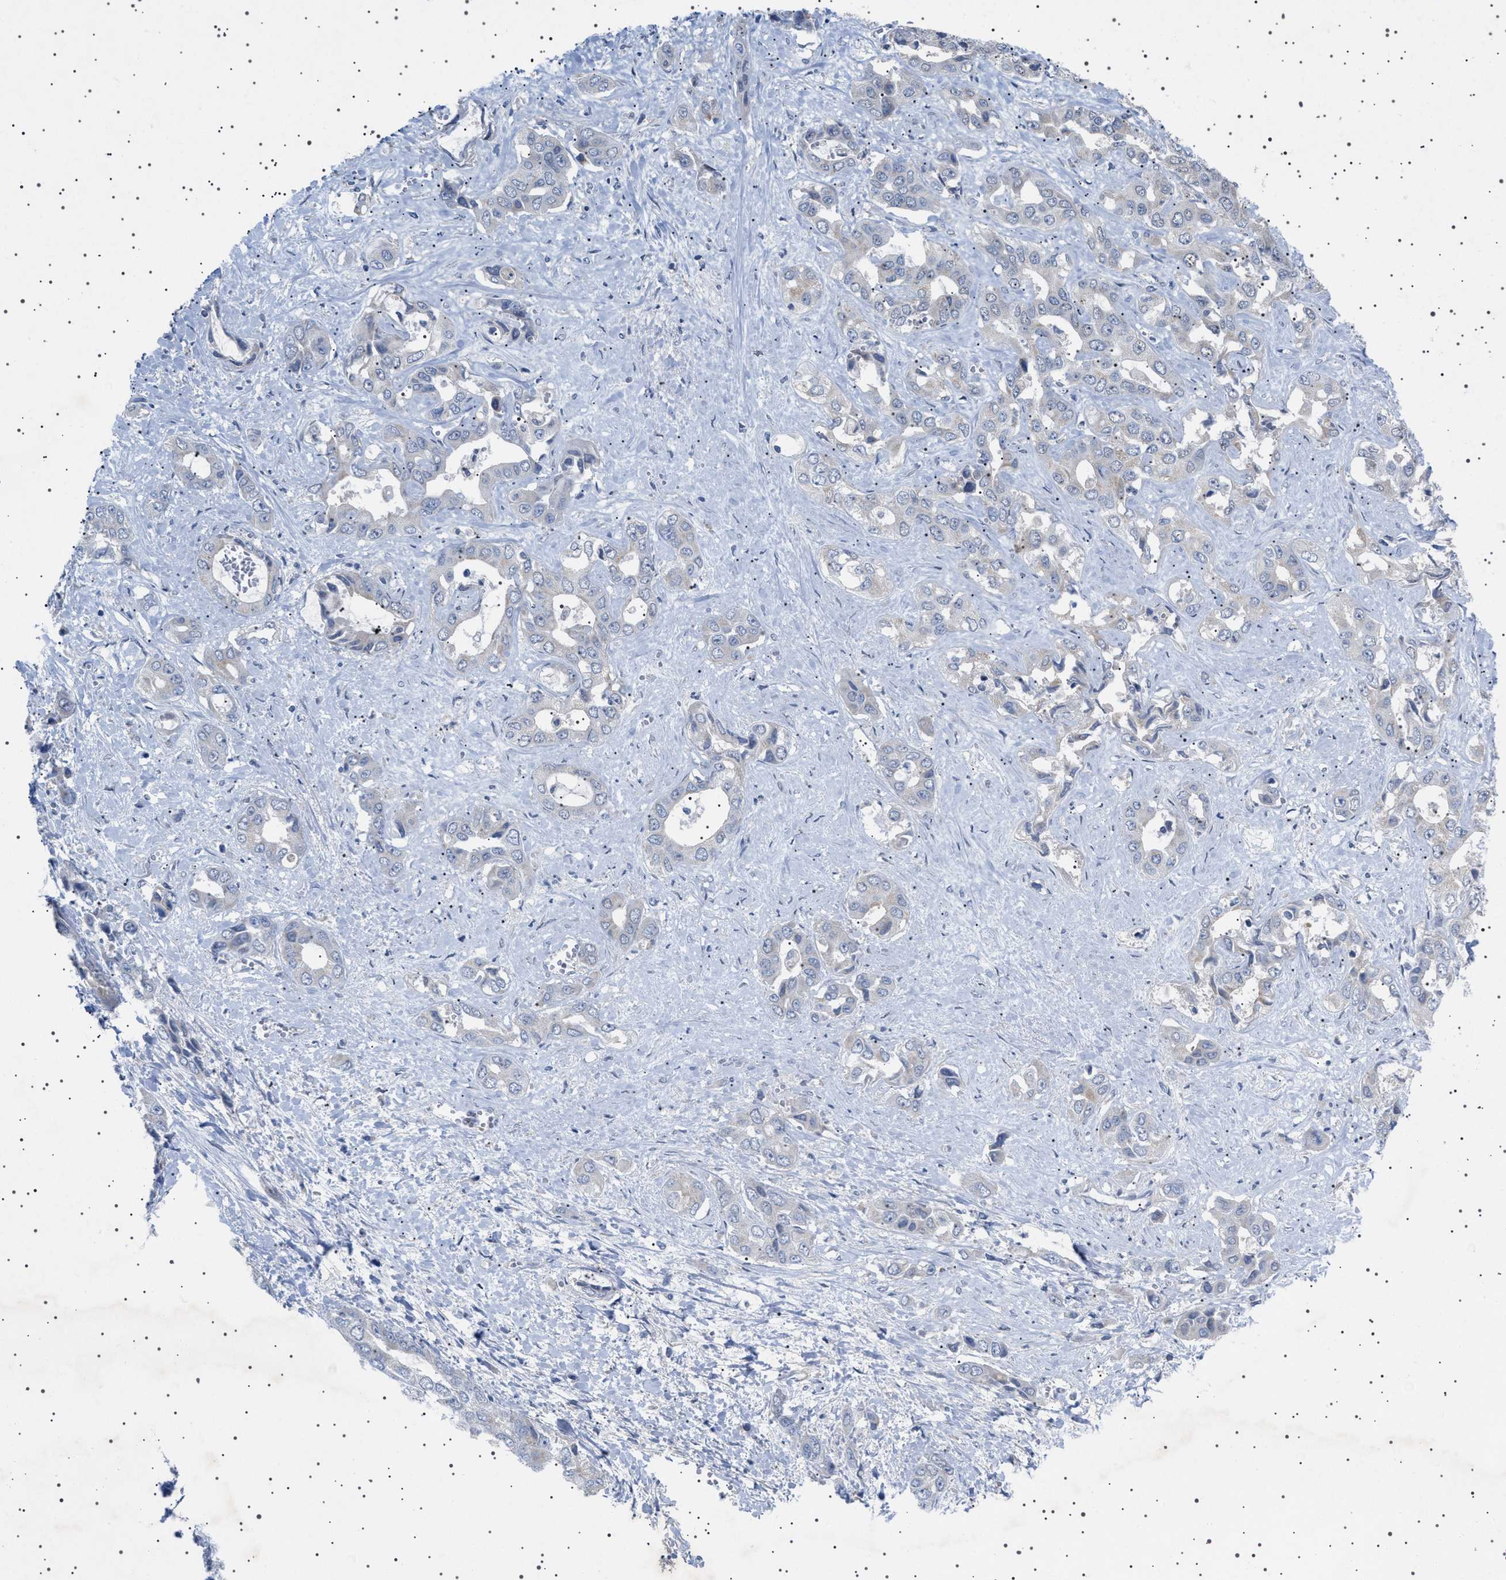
{"staining": {"intensity": "negative", "quantity": "none", "location": "none"}, "tissue": "liver cancer", "cell_type": "Tumor cells", "image_type": "cancer", "snomed": [{"axis": "morphology", "description": "Cholangiocarcinoma"}, {"axis": "topography", "description": "Liver"}], "caption": "Immunohistochemistry image of neoplastic tissue: human liver cholangiocarcinoma stained with DAB (3,3'-diaminobenzidine) displays no significant protein positivity in tumor cells. (DAB immunohistochemistry visualized using brightfield microscopy, high magnification).", "gene": "HTR1A", "patient": {"sex": "female", "age": 52}}